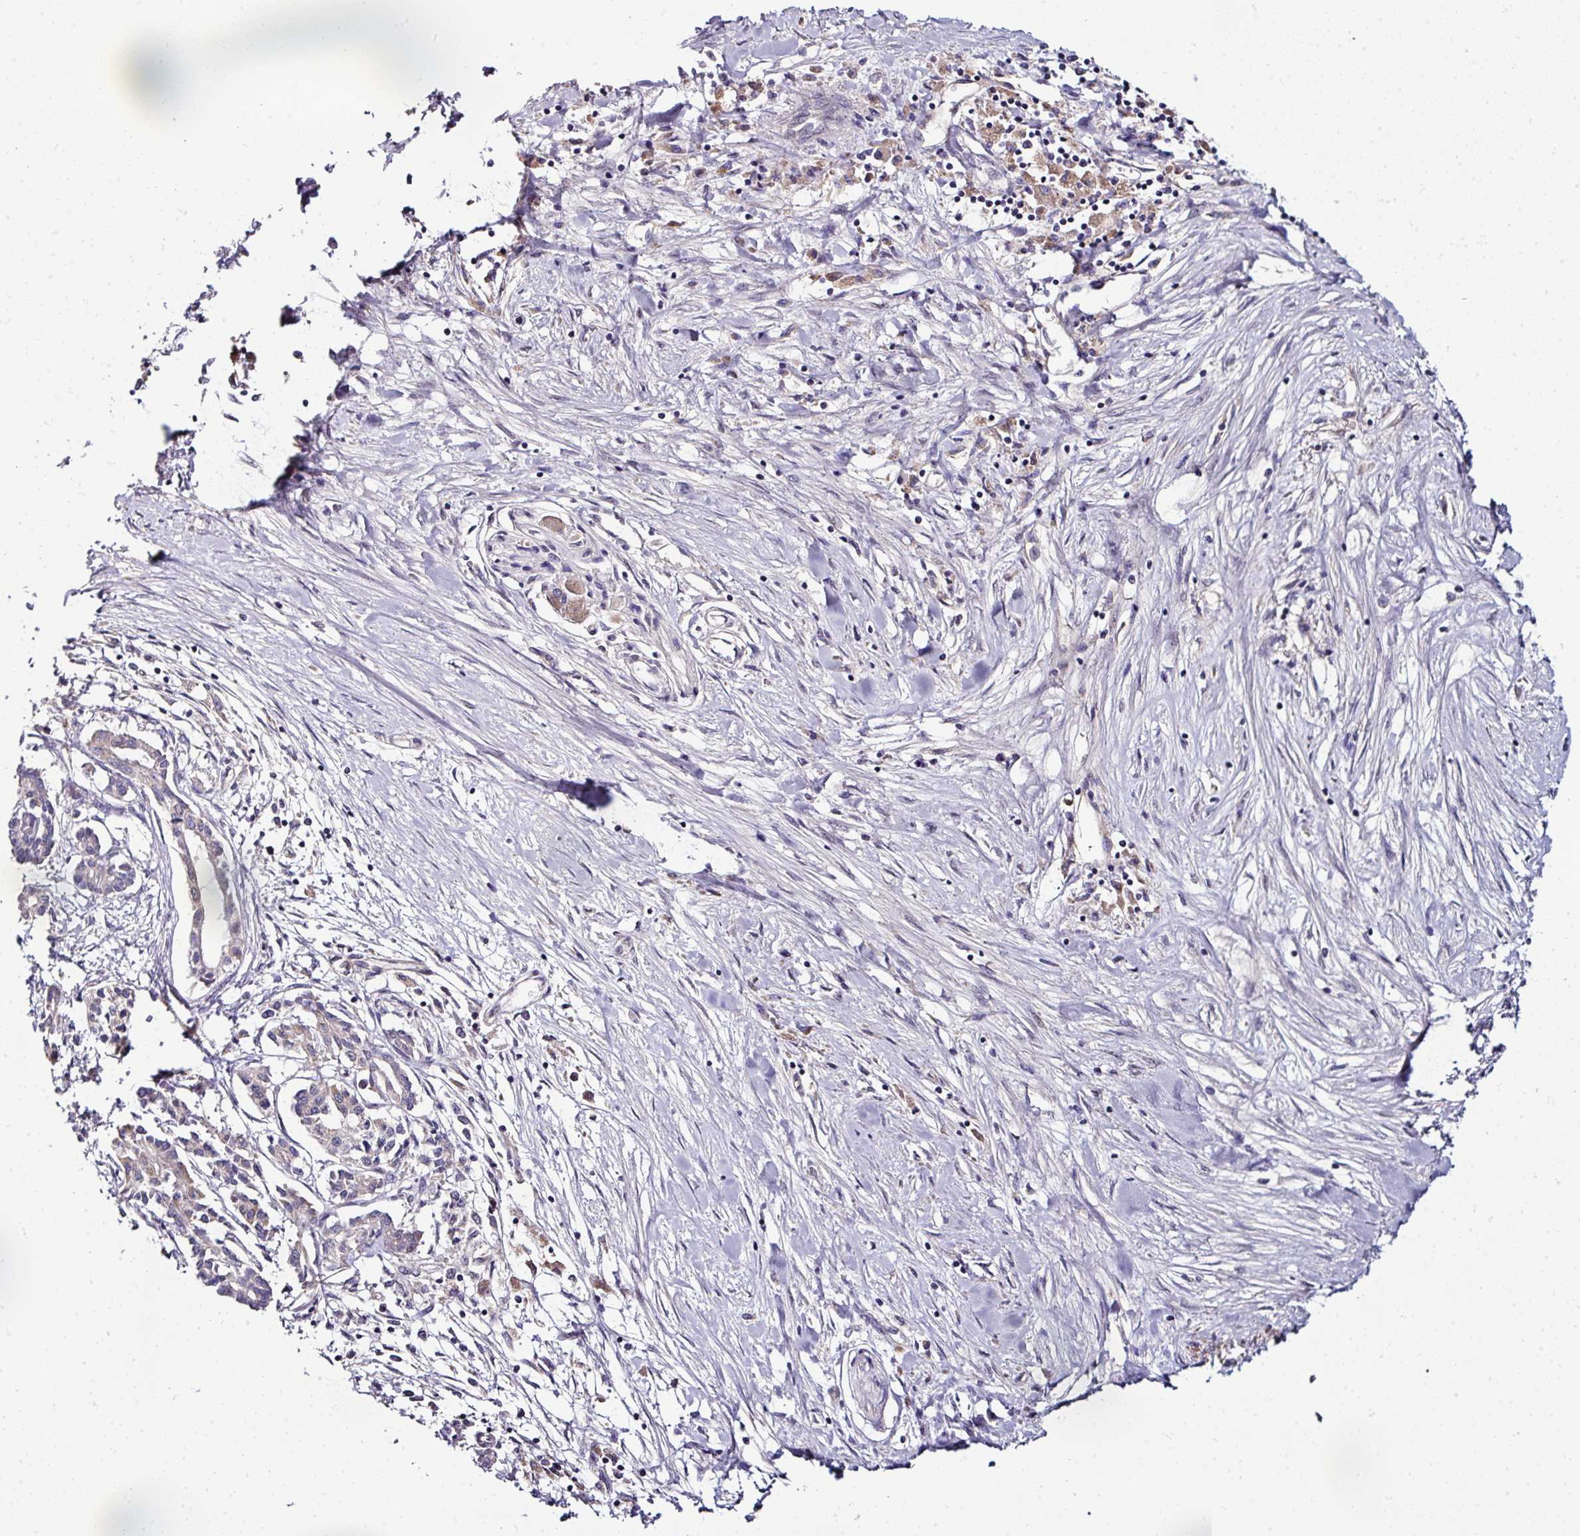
{"staining": {"intensity": "negative", "quantity": "none", "location": "none"}, "tissue": "pancreatic cancer", "cell_type": "Tumor cells", "image_type": "cancer", "snomed": [{"axis": "morphology", "description": "Adenocarcinoma, NOS"}, {"axis": "topography", "description": "Pancreas"}], "caption": "Protein analysis of pancreatic cancer demonstrates no significant expression in tumor cells.", "gene": "NAPSA", "patient": {"sex": "female", "age": 50}}